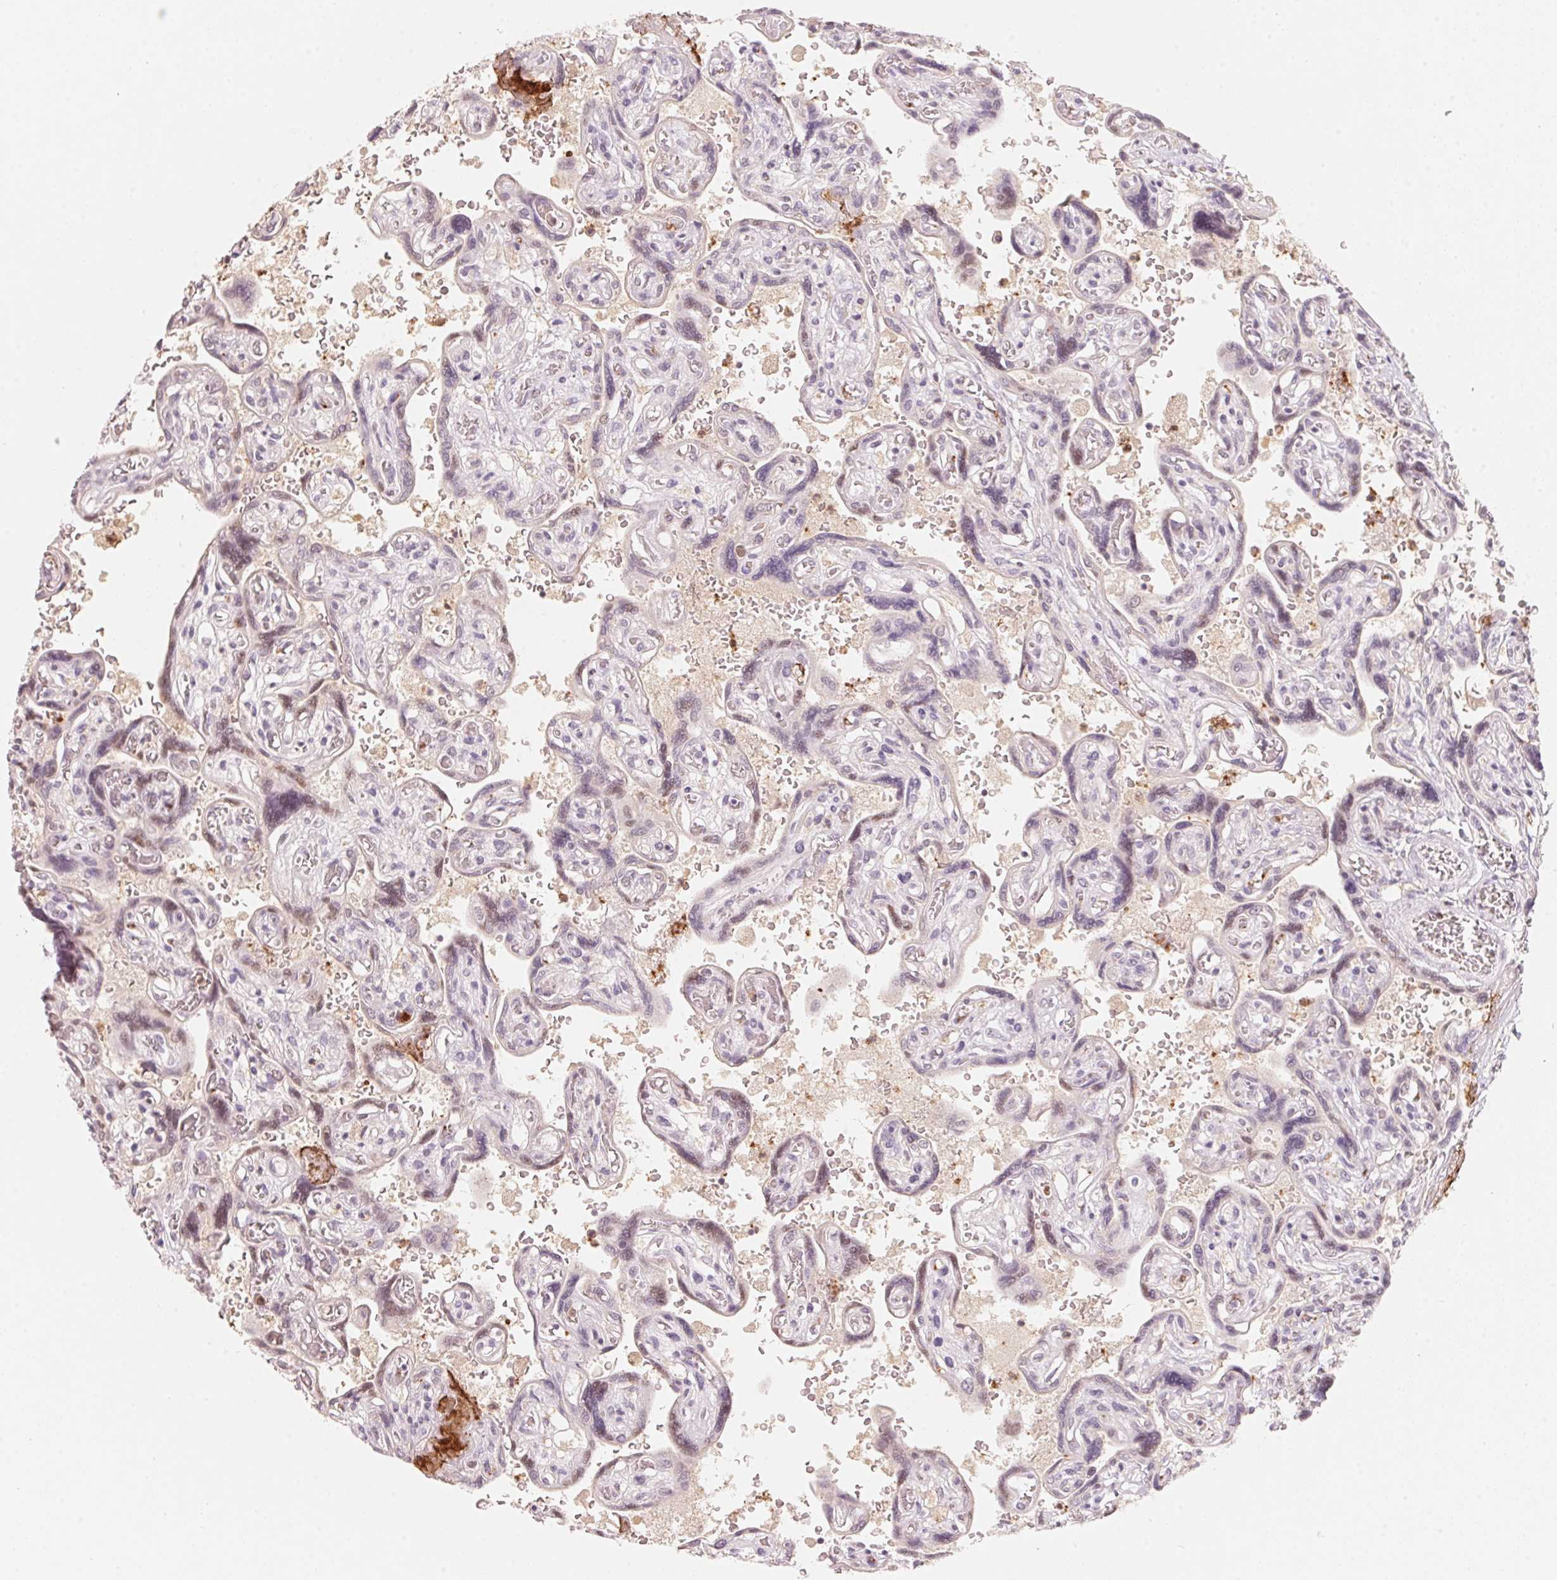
{"staining": {"intensity": "moderate", "quantity": "25%-75%", "location": "nuclear"}, "tissue": "placenta", "cell_type": "Decidual cells", "image_type": "normal", "snomed": [{"axis": "morphology", "description": "Normal tissue, NOS"}, {"axis": "topography", "description": "Placenta"}], "caption": "This micrograph reveals IHC staining of benign placenta, with medium moderate nuclear positivity in about 25%-75% of decidual cells.", "gene": "ARHGAP22", "patient": {"sex": "female", "age": 32}}